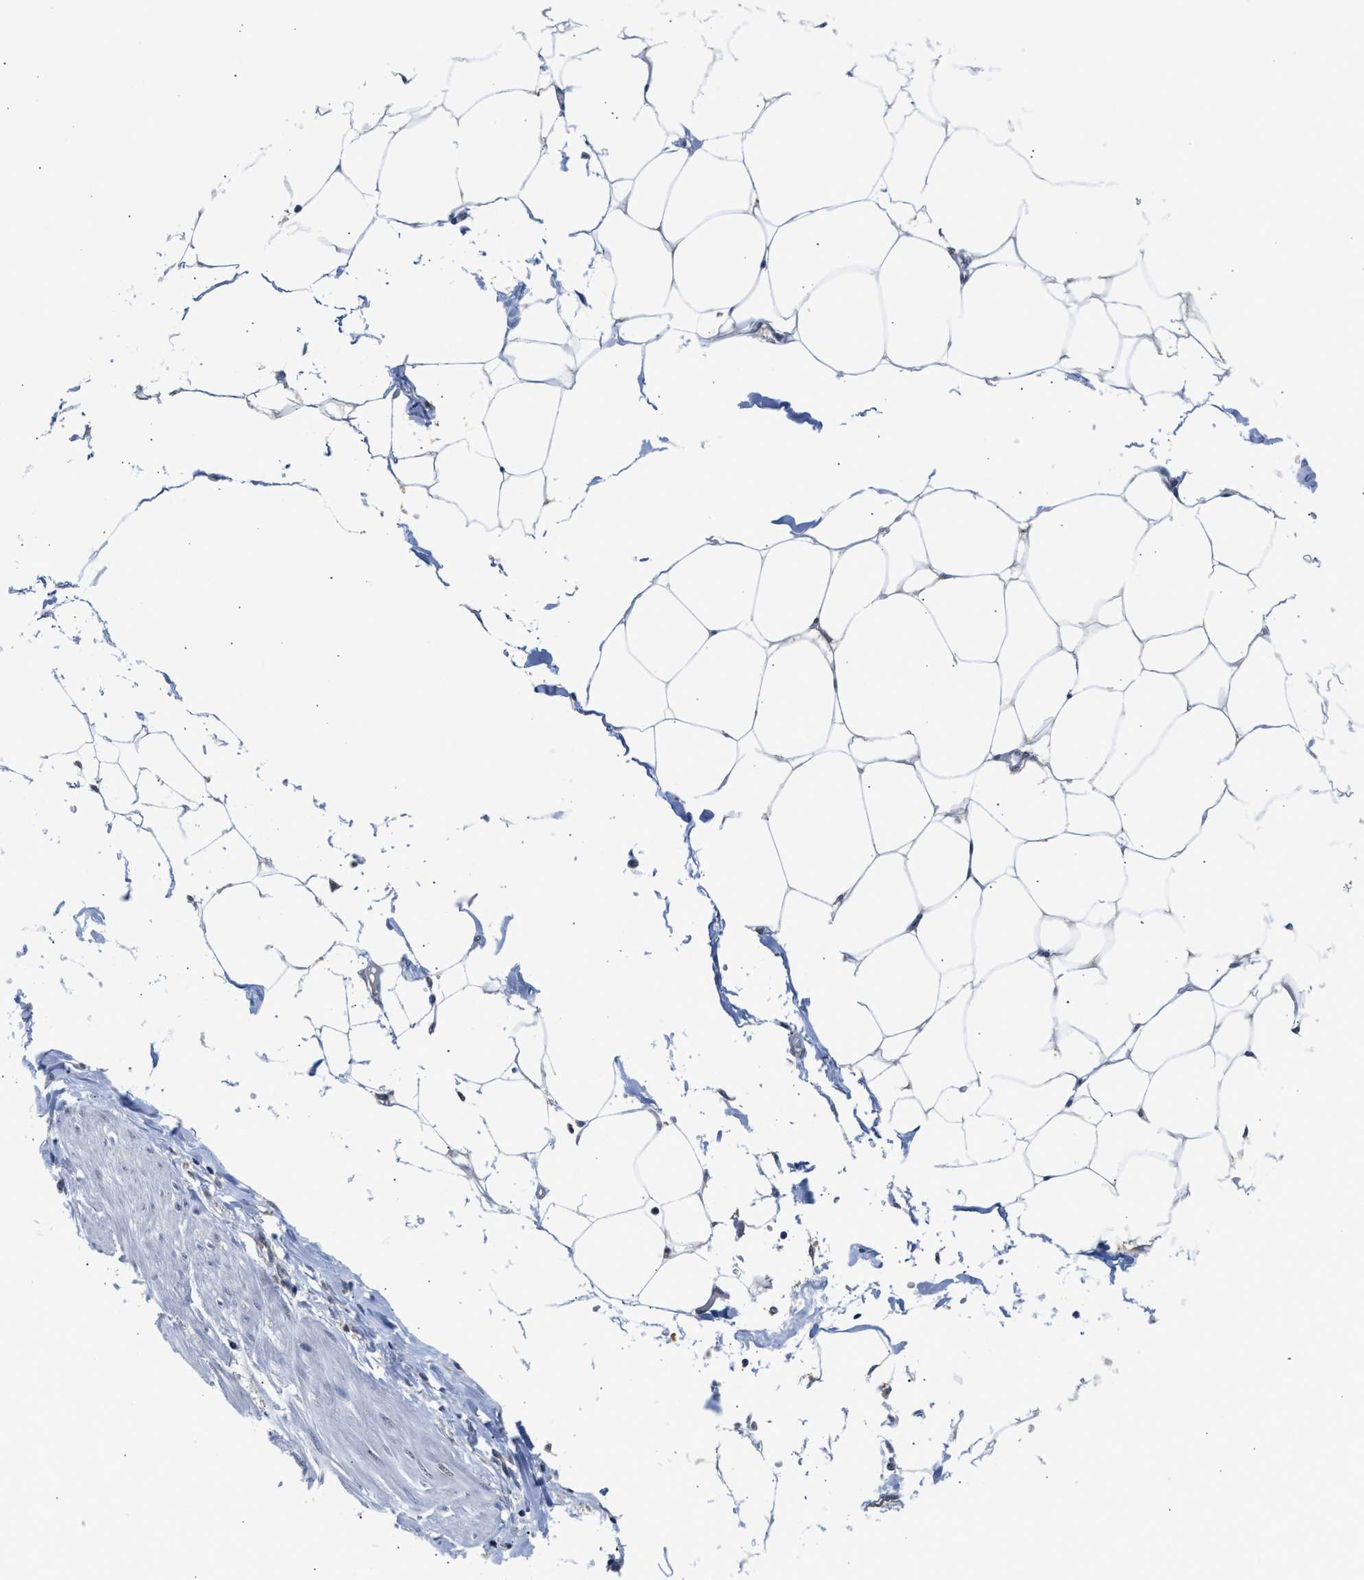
{"staining": {"intensity": "negative", "quantity": "none", "location": "none"}, "tissue": "adipose tissue", "cell_type": "Adipocytes", "image_type": "normal", "snomed": [{"axis": "morphology", "description": "Normal tissue, NOS"}, {"axis": "morphology", "description": "Adenocarcinoma, NOS"}, {"axis": "topography", "description": "Colon"}, {"axis": "topography", "description": "Peripheral nerve tissue"}], "caption": "High magnification brightfield microscopy of unremarkable adipose tissue stained with DAB (brown) and counterstained with hematoxylin (blue): adipocytes show no significant positivity.", "gene": "PPM1L", "patient": {"sex": "male", "age": 14}}